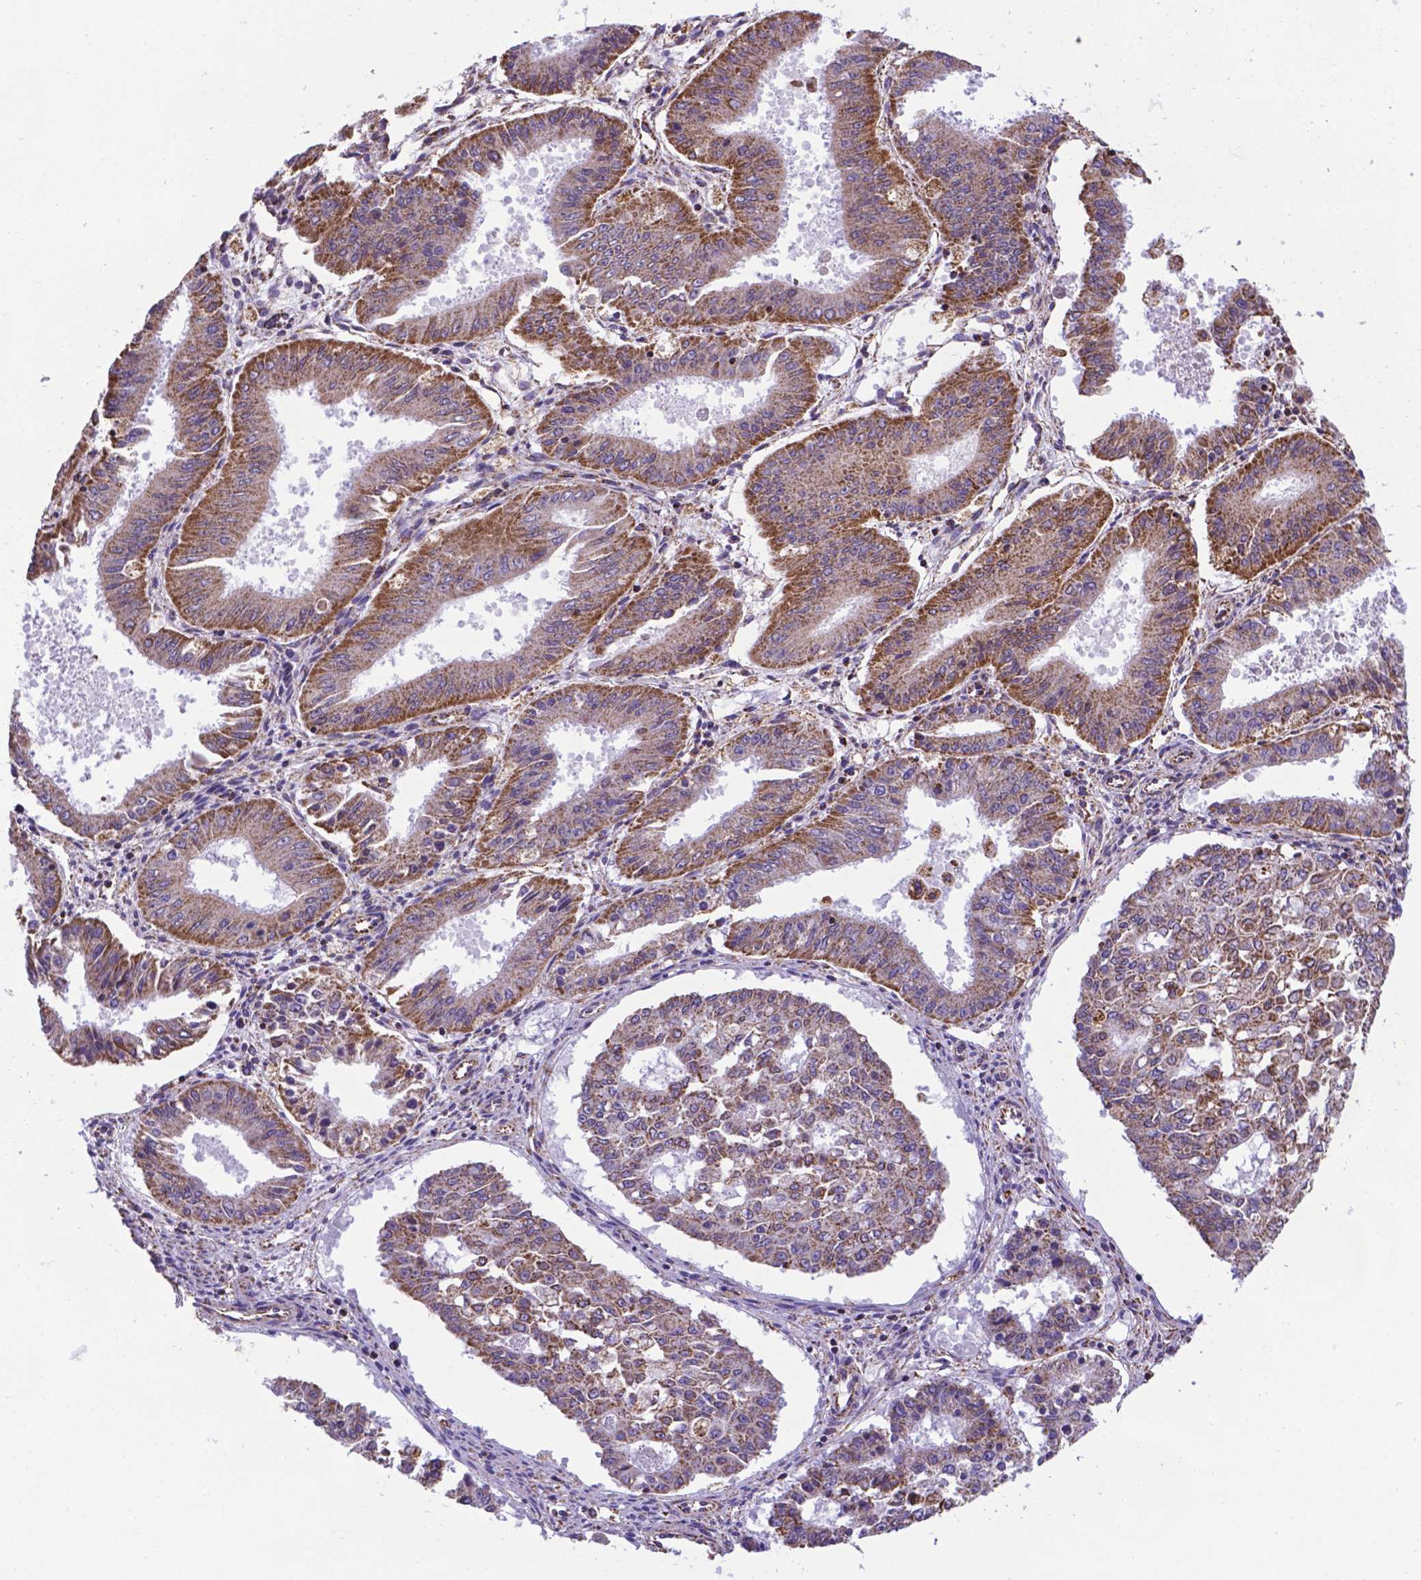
{"staining": {"intensity": "moderate", "quantity": ">75%", "location": "cytoplasmic/membranous"}, "tissue": "ovarian cancer", "cell_type": "Tumor cells", "image_type": "cancer", "snomed": [{"axis": "morphology", "description": "Carcinoma, endometroid"}, {"axis": "topography", "description": "Ovary"}], "caption": "Tumor cells reveal medium levels of moderate cytoplasmic/membranous positivity in about >75% of cells in ovarian cancer.", "gene": "POU3F3", "patient": {"sex": "female", "age": 42}}